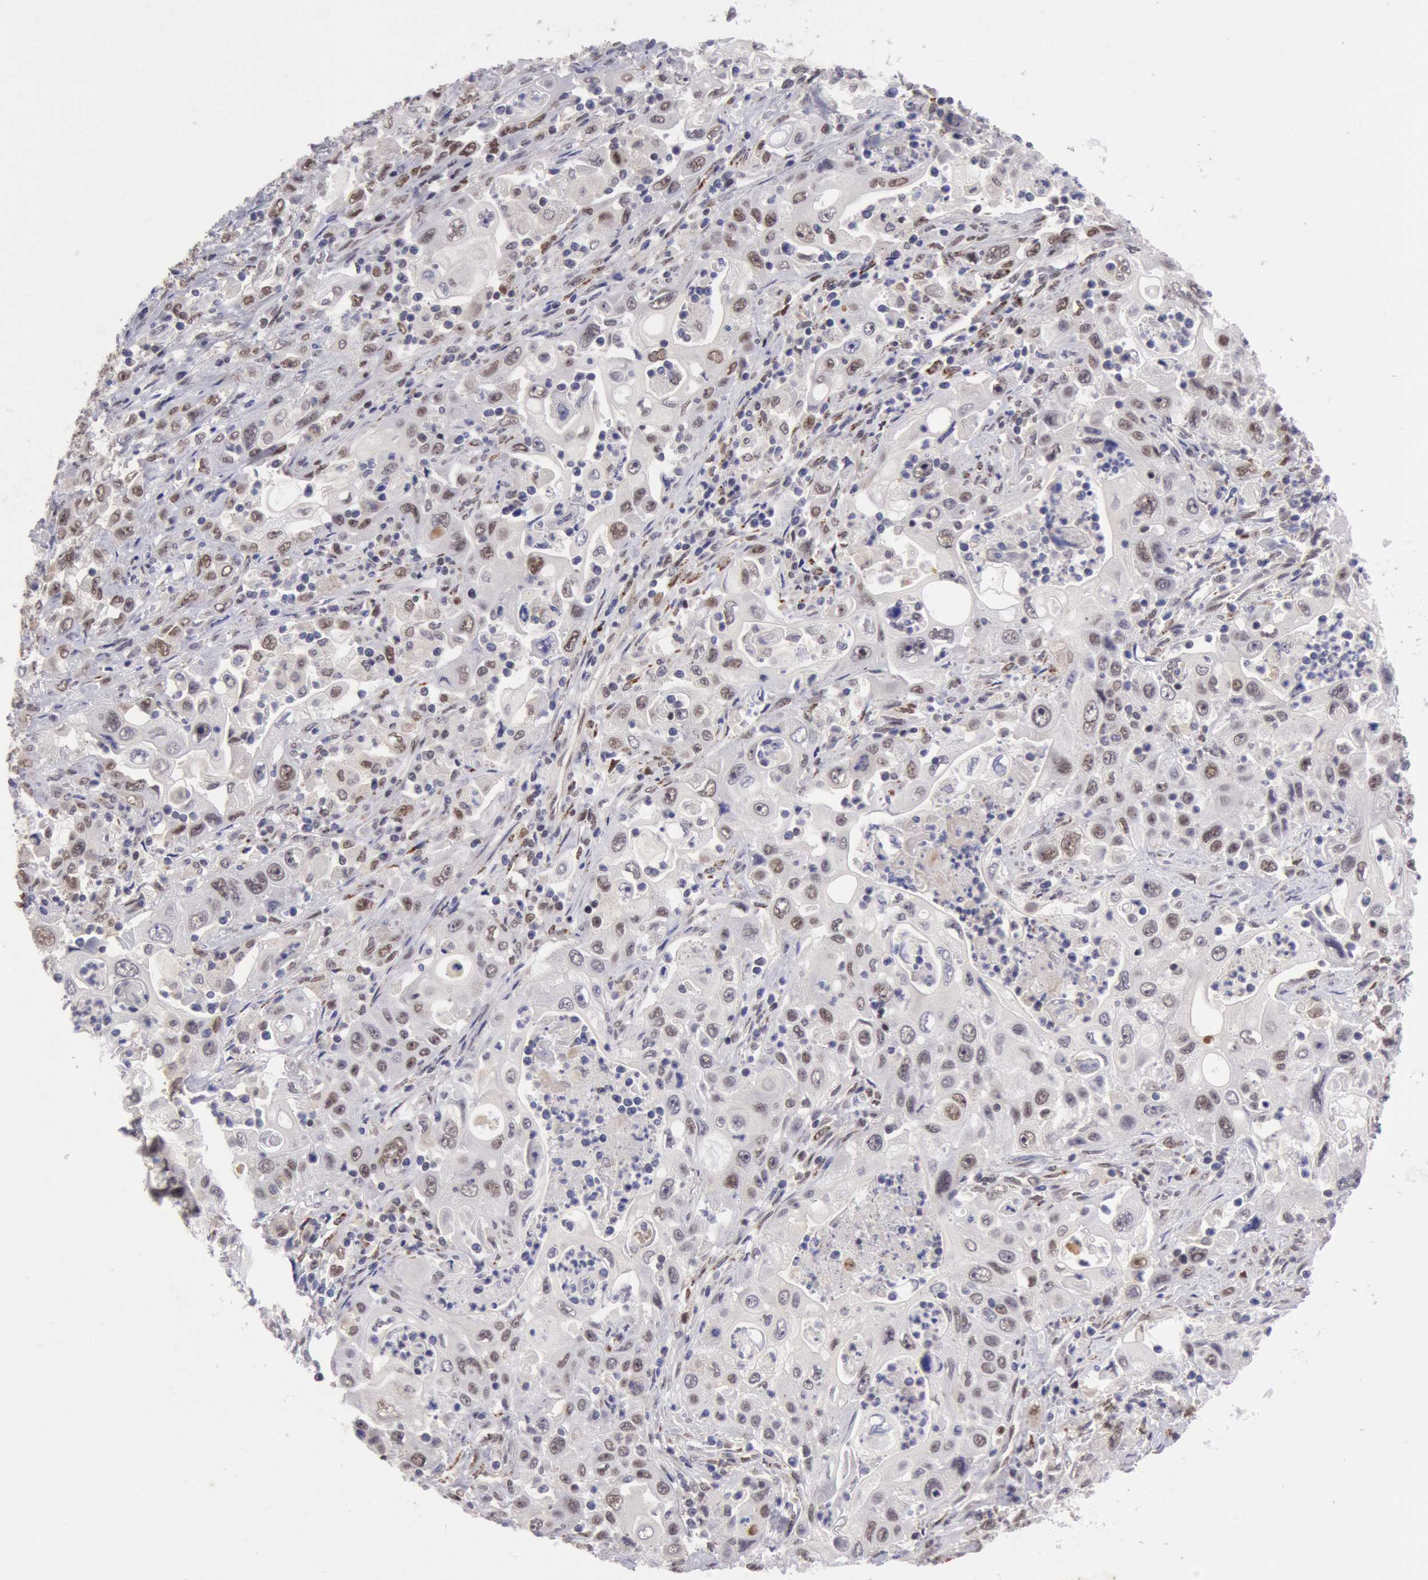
{"staining": {"intensity": "weak", "quantity": "25%-75%", "location": "nuclear"}, "tissue": "pancreatic cancer", "cell_type": "Tumor cells", "image_type": "cancer", "snomed": [{"axis": "morphology", "description": "Adenocarcinoma, NOS"}, {"axis": "topography", "description": "Pancreas"}], "caption": "IHC (DAB (3,3'-diaminobenzidine)) staining of human pancreatic adenocarcinoma exhibits weak nuclear protein staining in approximately 25%-75% of tumor cells.", "gene": "CDKN2B", "patient": {"sex": "male", "age": 70}}